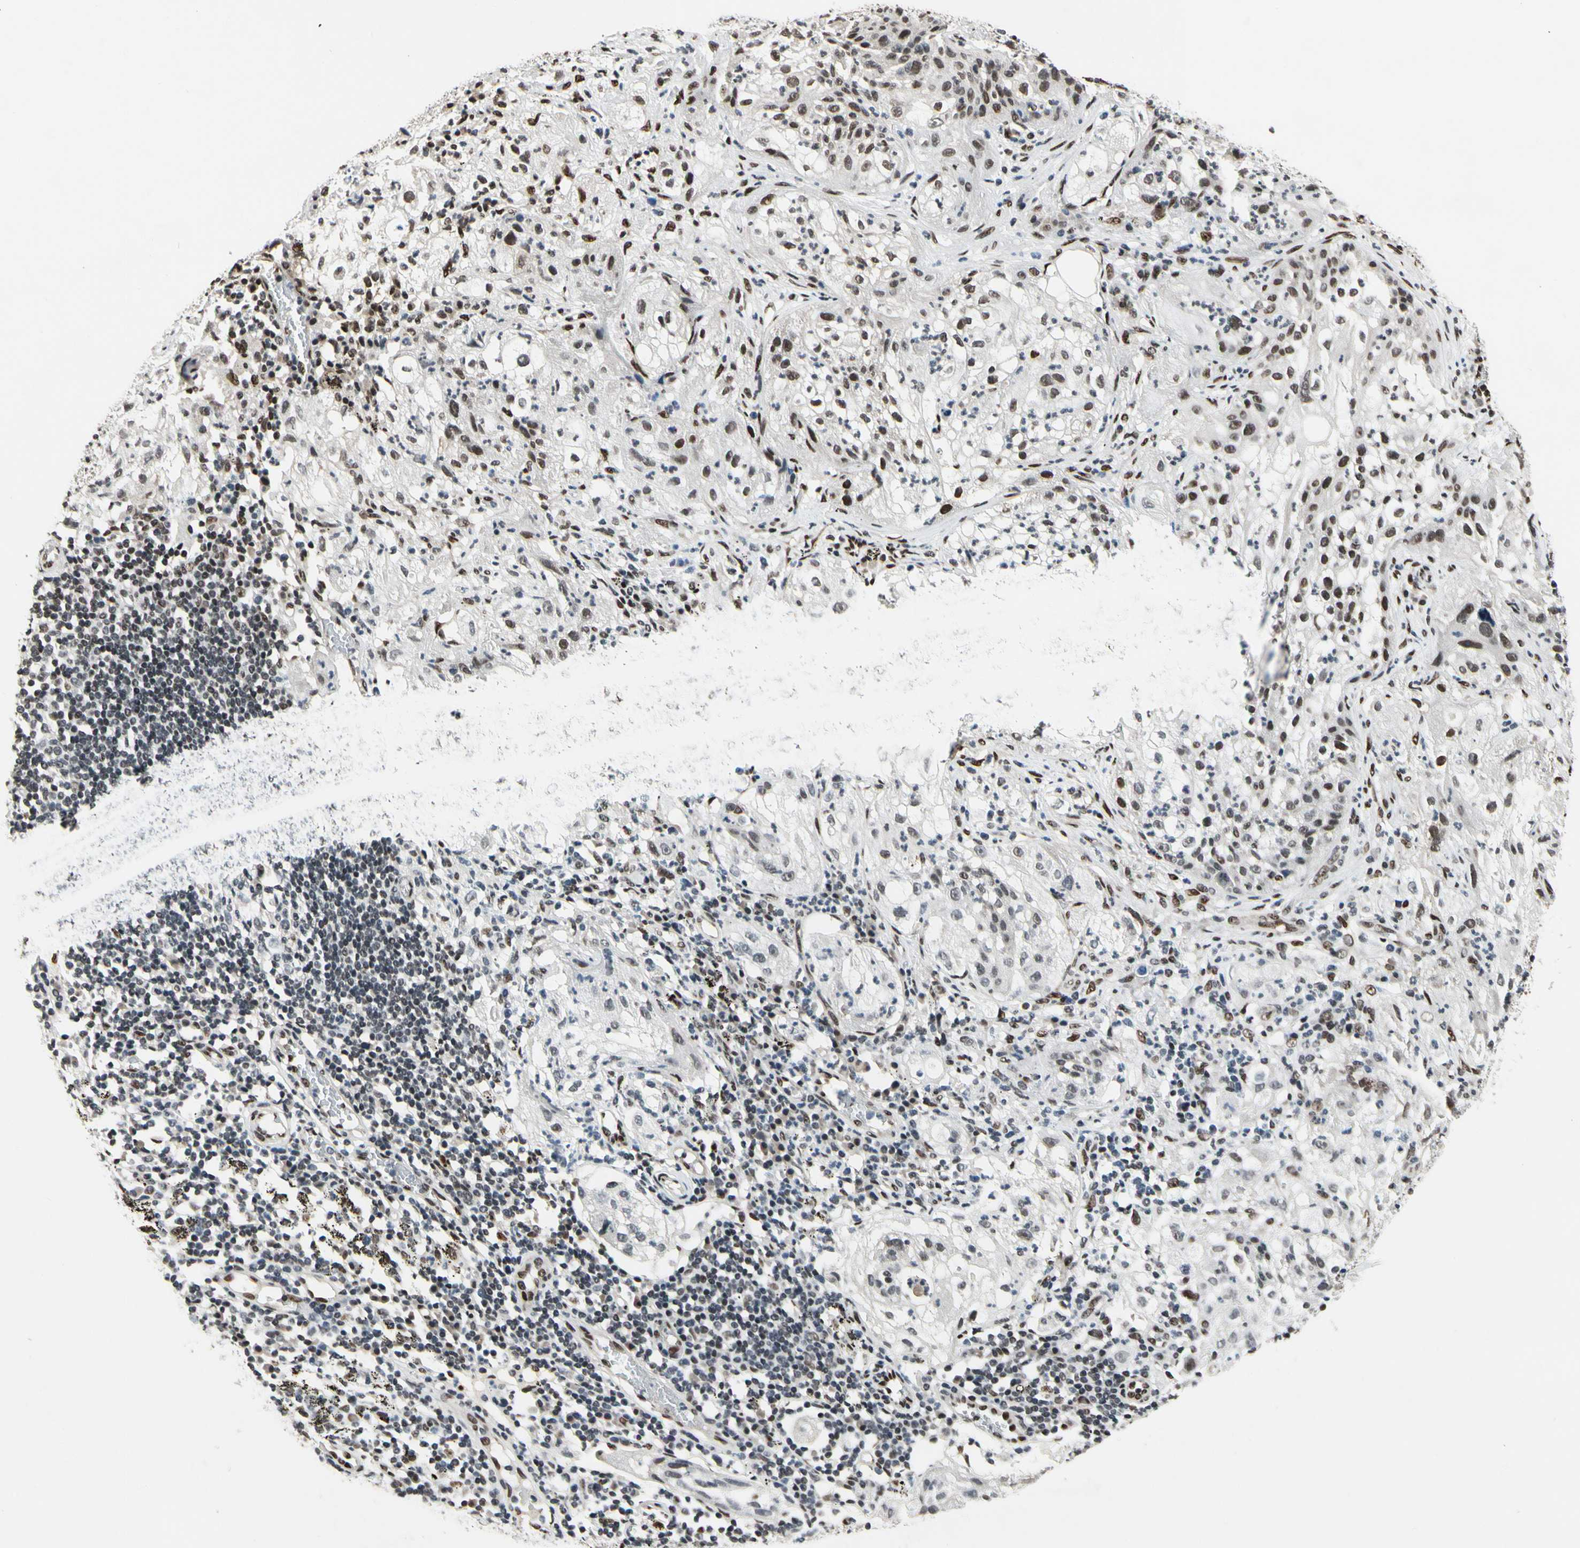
{"staining": {"intensity": "strong", "quantity": "25%-75%", "location": "nuclear"}, "tissue": "lung cancer", "cell_type": "Tumor cells", "image_type": "cancer", "snomed": [{"axis": "morphology", "description": "Inflammation, NOS"}, {"axis": "morphology", "description": "Squamous cell carcinoma, NOS"}, {"axis": "topography", "description": "Lymph node"}, {"axis": "topography", "description": "Soft tissue"}, {"axis": "topography", "description": "Lung"}], "caption": "IHC of squamous cell carcinoma (lung) displays high levels of strong nuclear expression in approximately 25%-75% of tumor cells. Using DAB (3,3'-diaminobenzidine) (brown) and hematoxylin (blue) stains, captured at high magnification using brightfield microscopy.", "gene": "RECQL", "patient": {"sex": "male", "age": 66}}